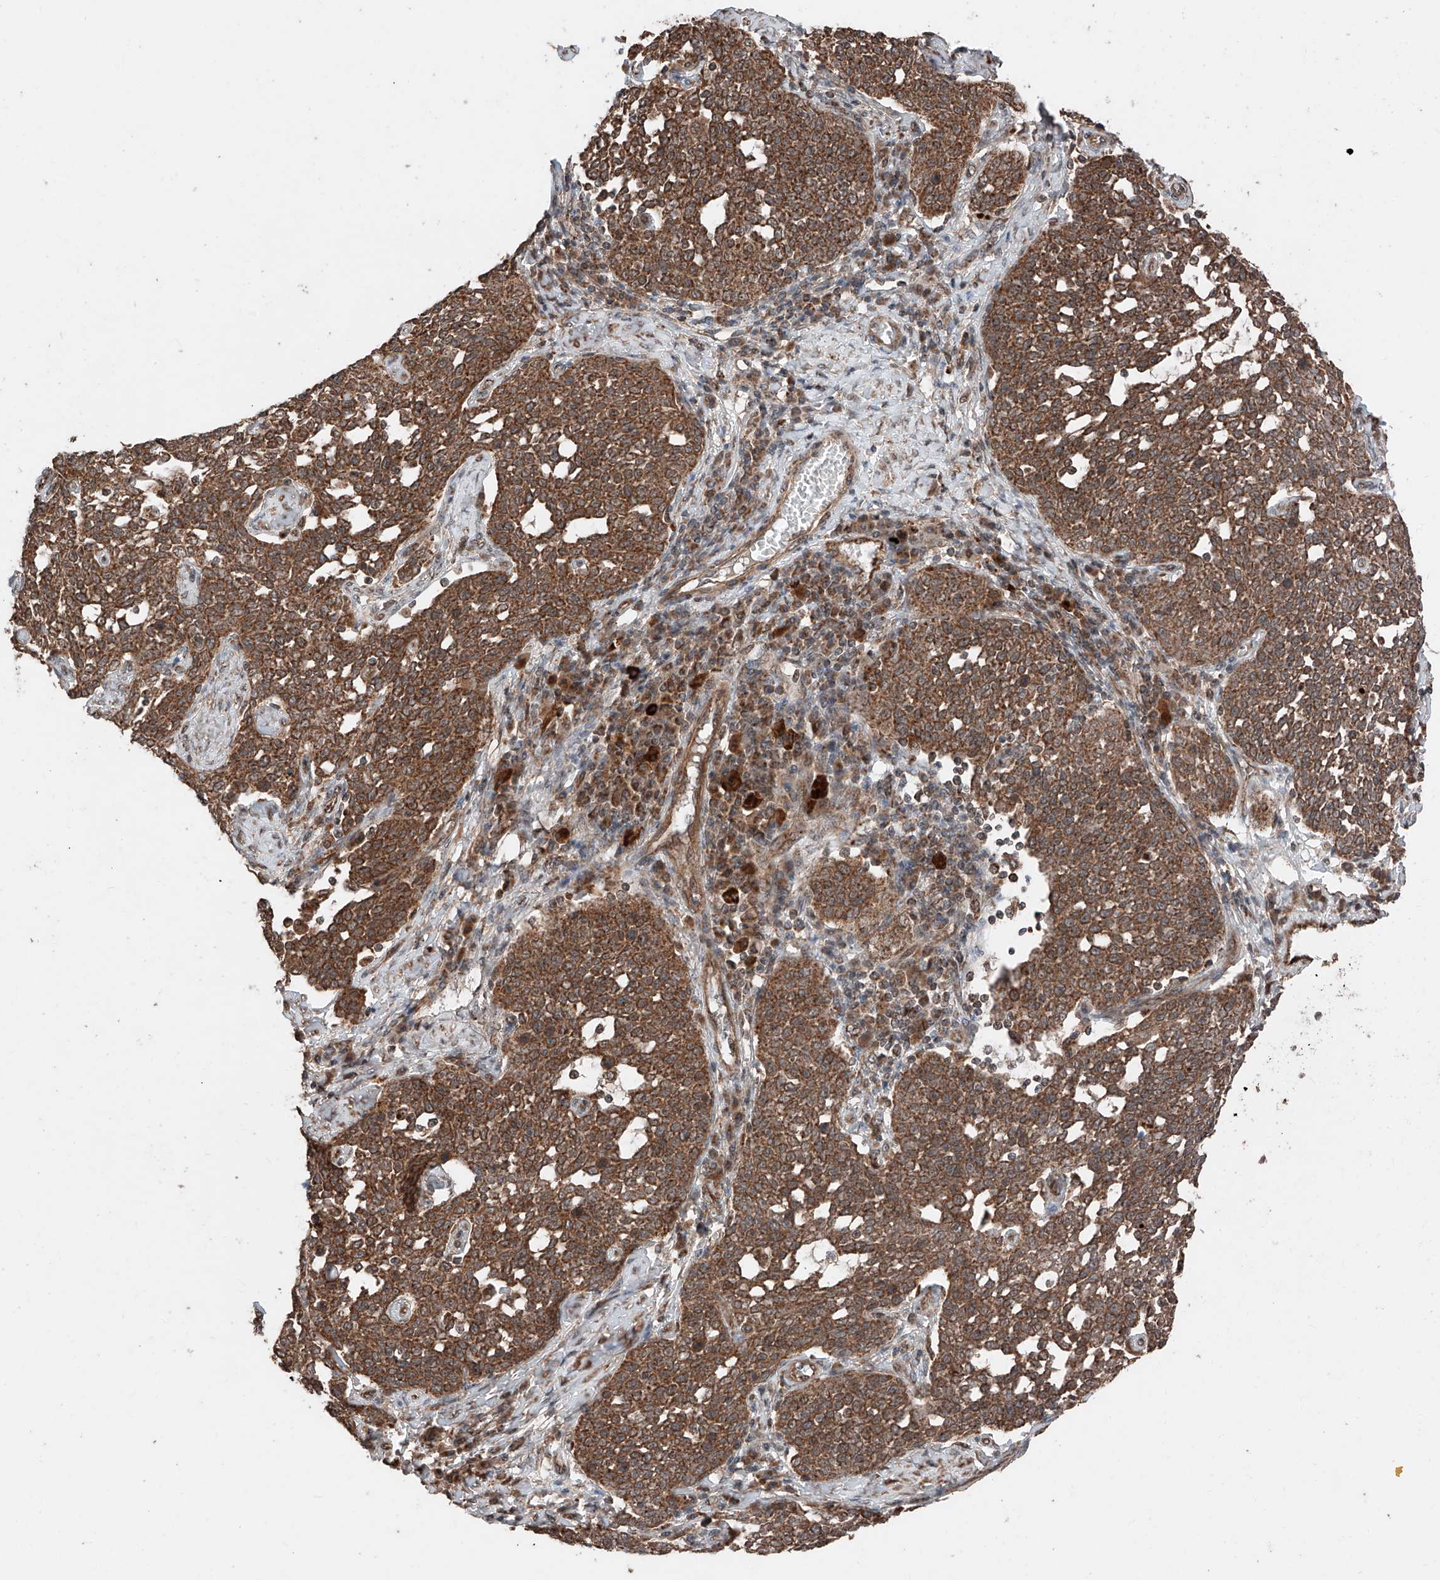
{"staining": {"intensity": "strong", "quantity": ">75%", "location": "cytoplasmic/membranous"}, "tissue": "cervical cancer", "cell_type": "Tumor cells", "image_type": "cancer", "snomed": [{"axis": "morphology", "description": "Squamous cell carcinoma, NOS"}, {"axis": "topography", "description": "Cervix"}], "caption": "Immunohistochemistry micrograph of human cervical squamous cell carcinoma stained for a protein (brown), which reveals high levels of strong cytoplasmic/membranous positivity in approximately >75% of tumor cells.", "gene": "ZSCAN29", "patient": {"sex": "female", "age": 34}}